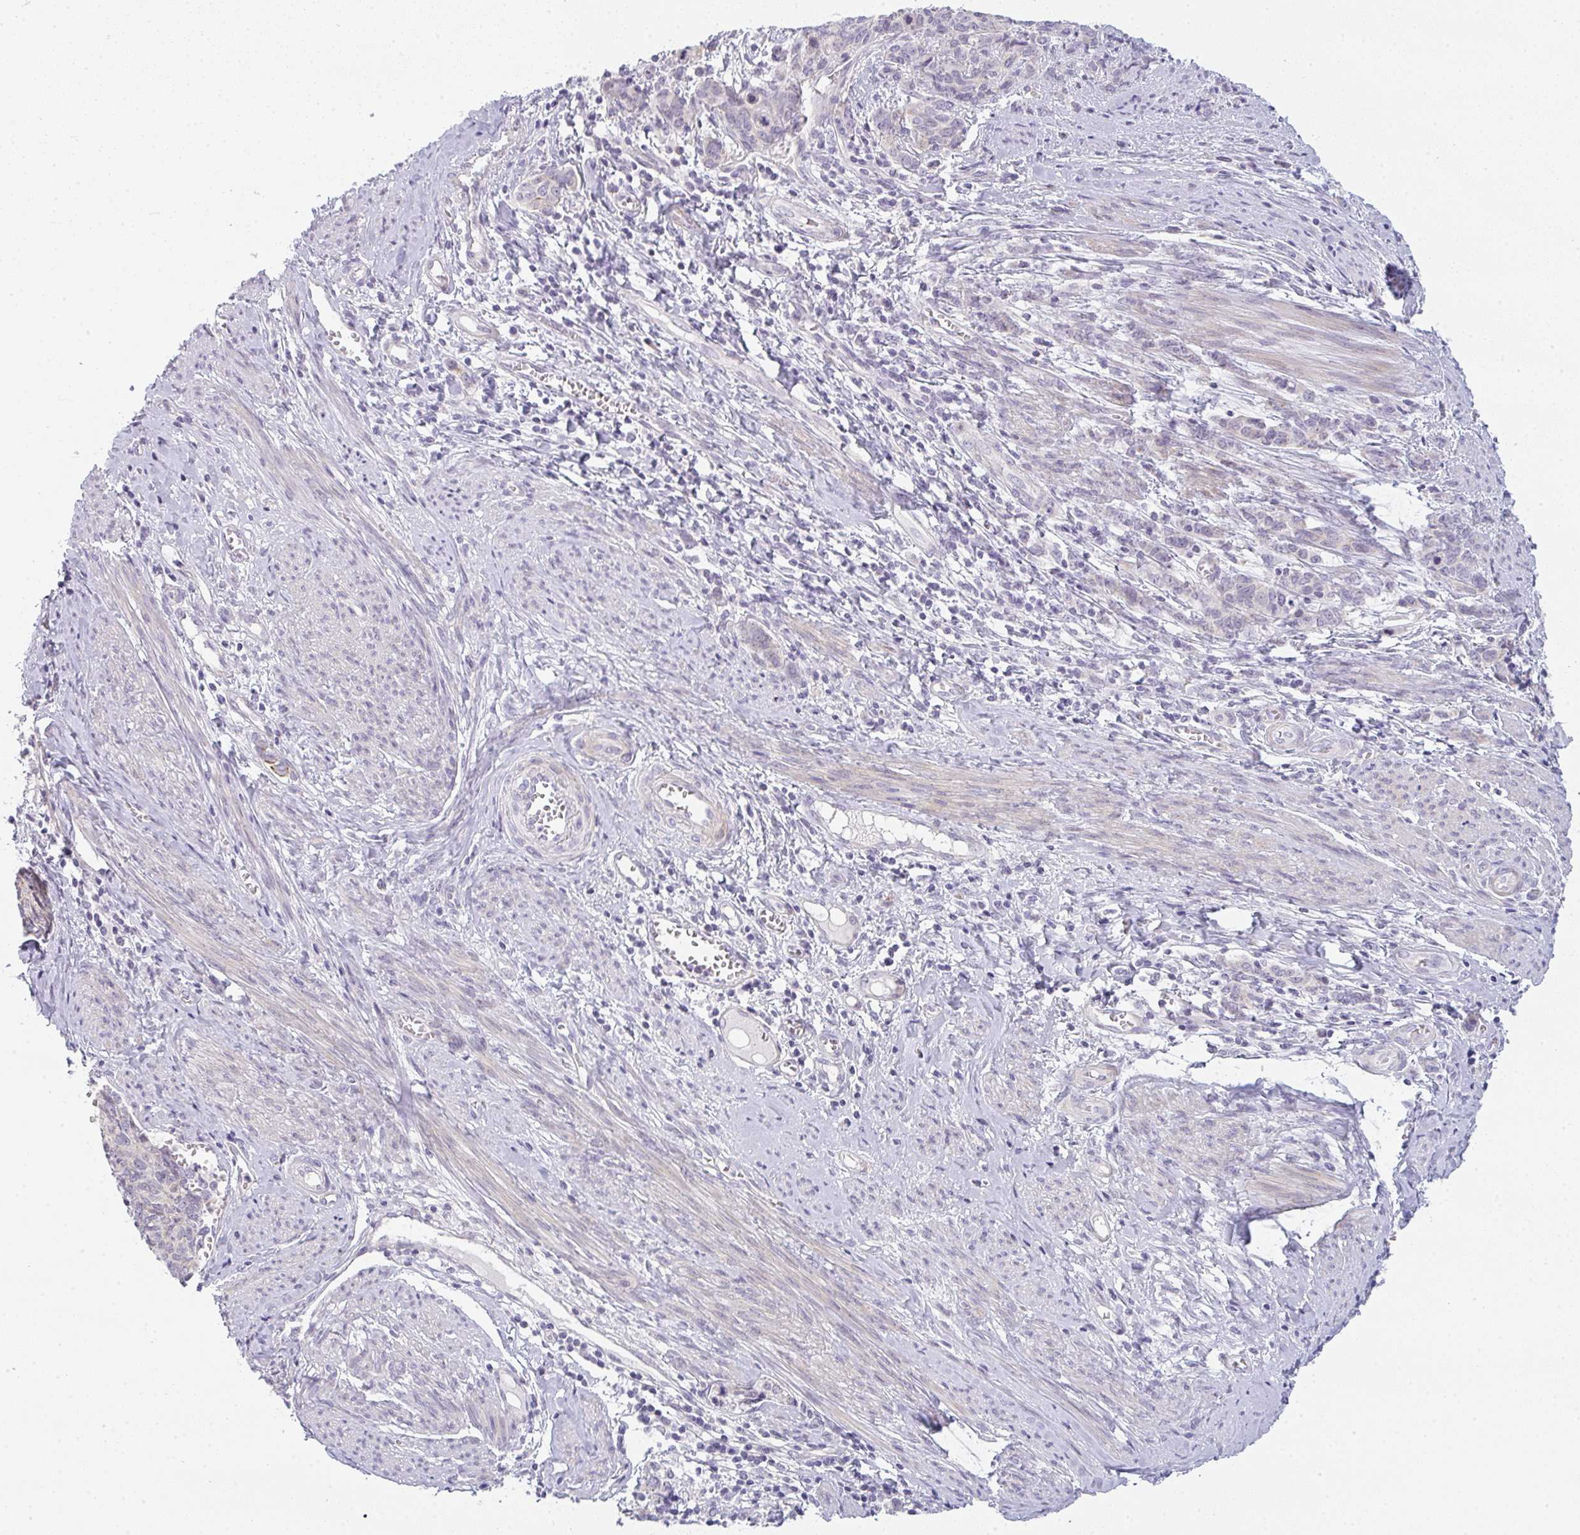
{"staining": {"intensity": "negative", "quantity": "none", "location": "none"}, "tissue": "cervical cancer", "cell_type": "Tumor cells", "image_type": "cancer", "snomed": [{"axis": "morphology", "description": "Squamous cell carcinoma, NOS"}, {"axis": "topography", "description": "Cervix"}], "caption": "A photomicrograph of human squamous cell carcinoma (cervical) is negative for staining in tumor cells.", "gene": "SIRPB2", "patient": {"sex": "female", "age": 60}}